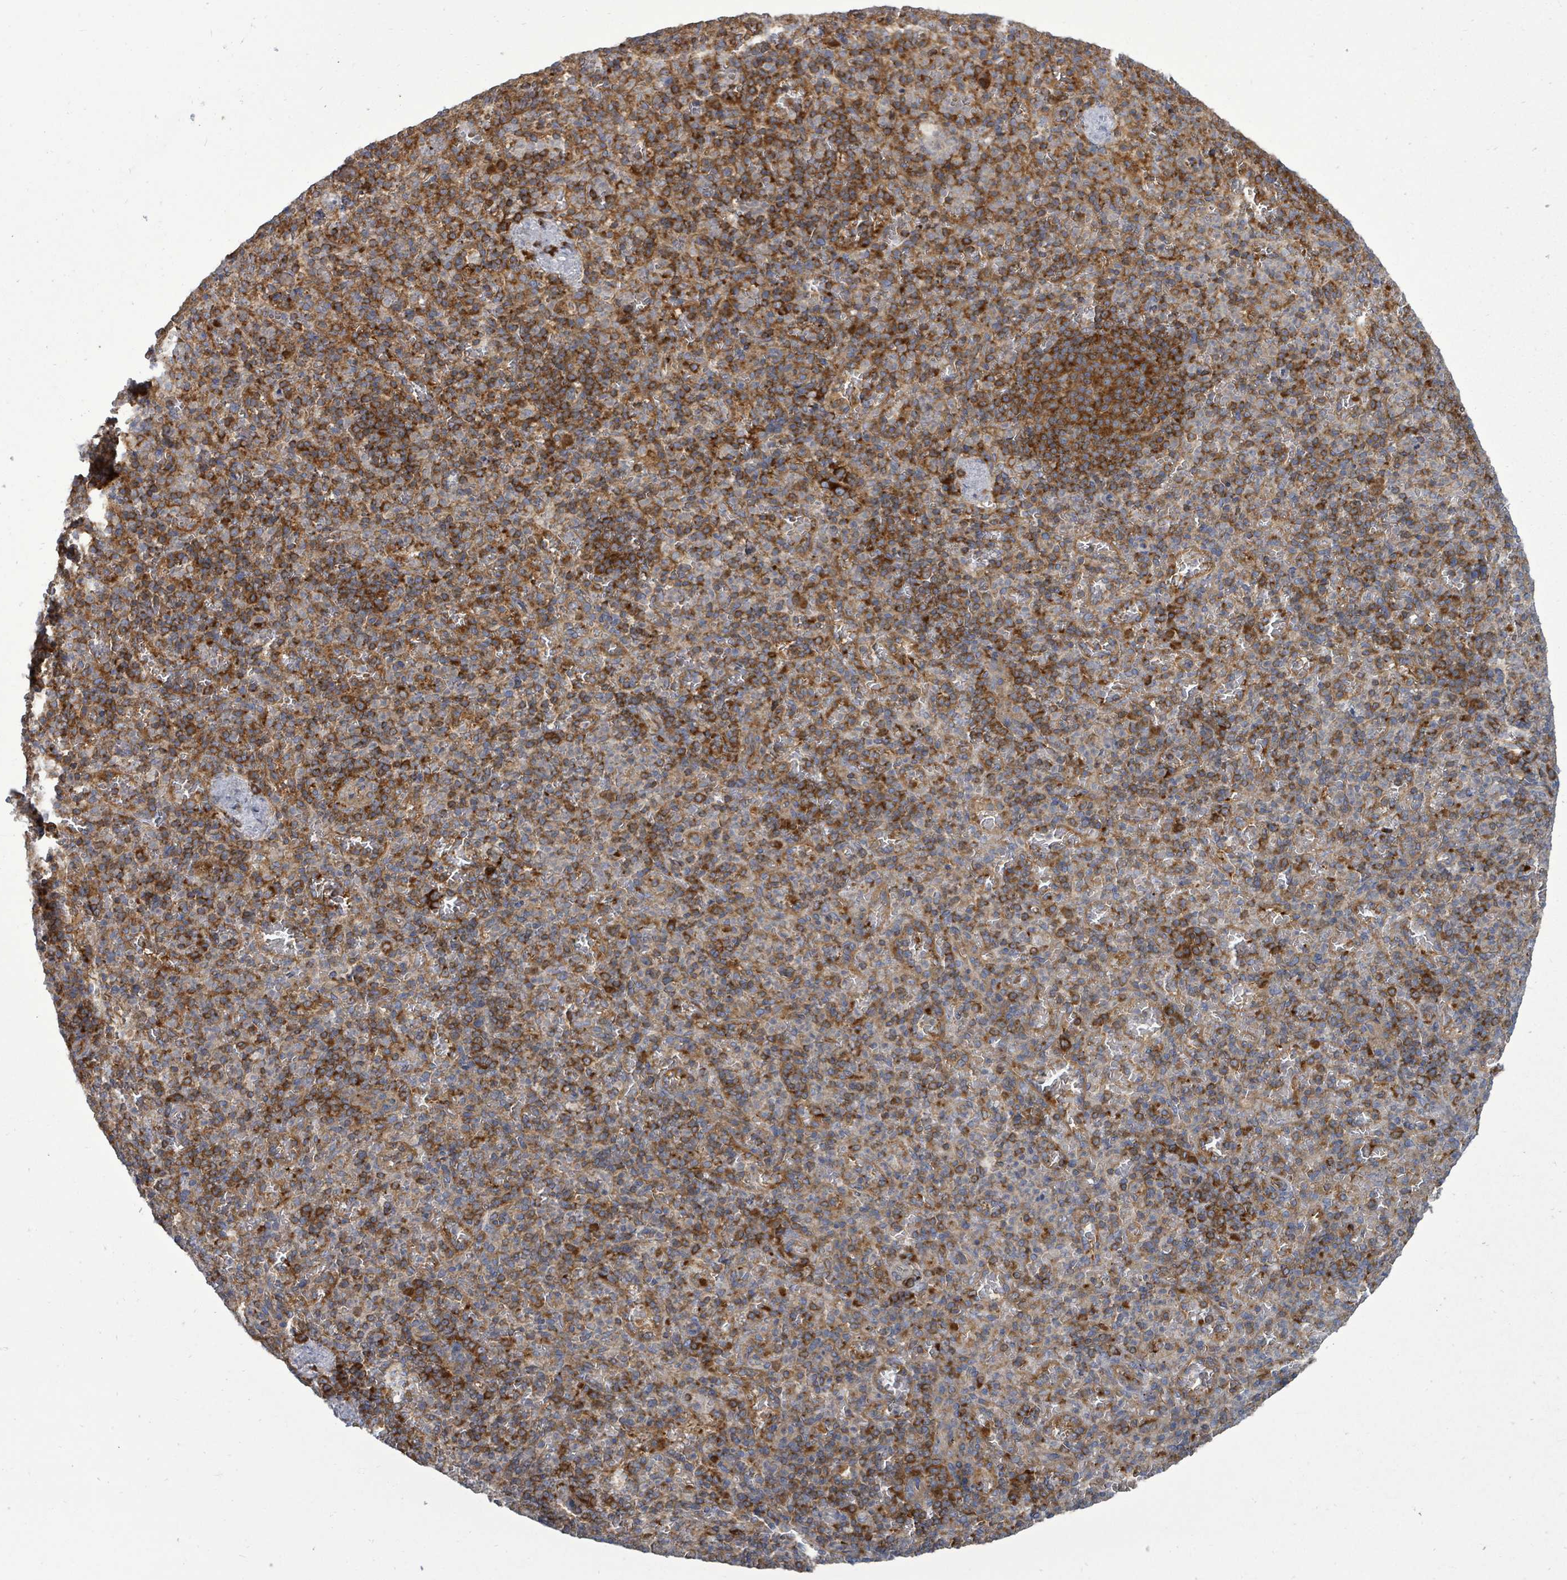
{"staining": {"intensity": "moderate", "quantity": "25%-75%", "location": "cytoplasmic/membranous"}, "tissue": "spleen", "cell_type": "Cells in red pulp", "image_type": "normal", "snomed": [{"axis": "morphology", "description": "Normal tissue, NOS"}, {"axis": "topography", "description": "Spleen"}], "caption": "High-magnification brightfield microscopy of benign spleen stained with DAB (3,3'-diaminobenzidine) (brown) and counterstained with hematoxylin (blue). cells in red pulp exhibit moderate cytoplasmic/membranous staining is present in approximately25%-75% of cells.", "gene": "EIF3CL", "patient": {"sex": "female", "age": 74}}